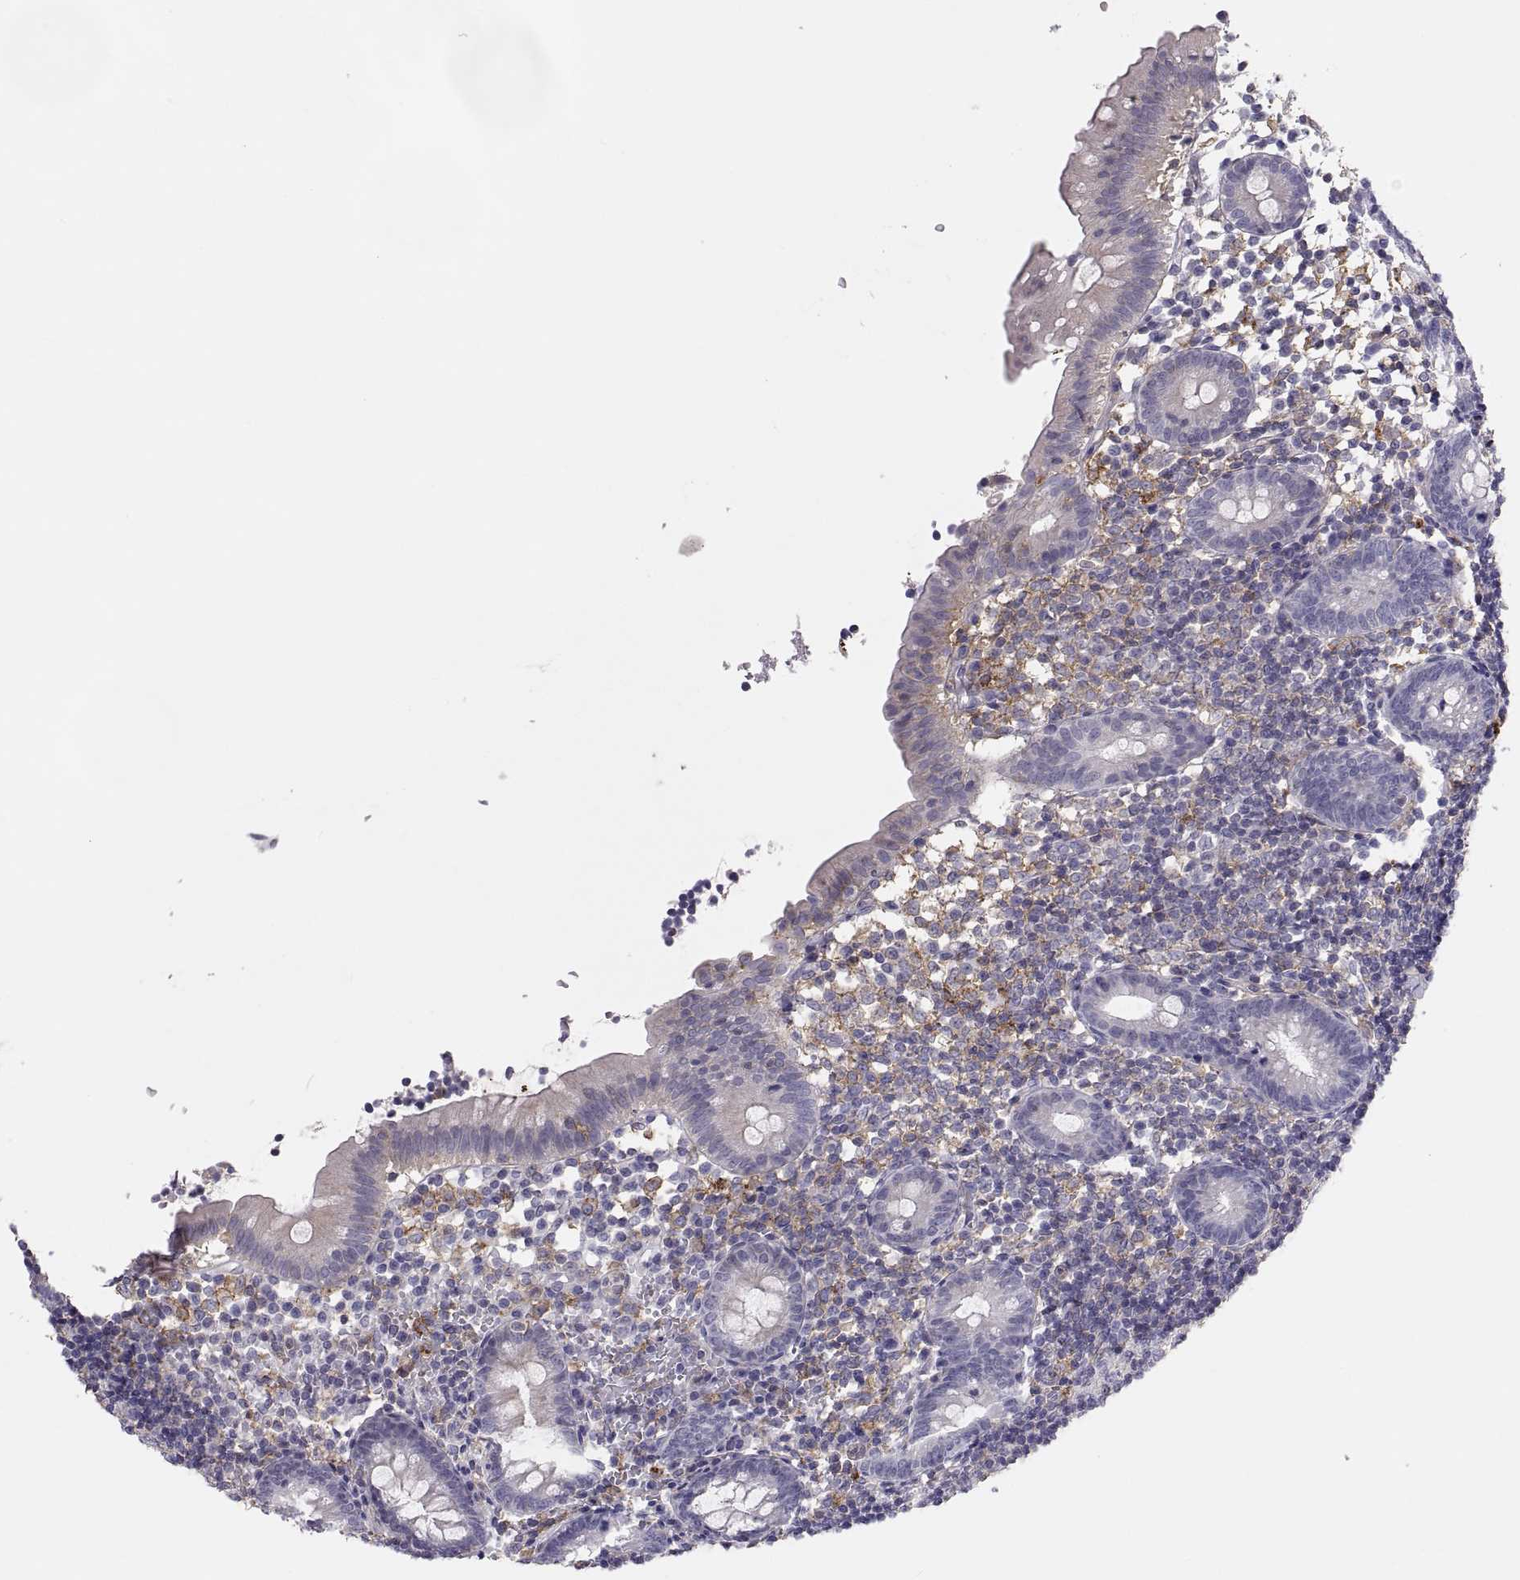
{"staining": {"intensity": "negative", "quantity": "none", "location": "none"}, "tissue": "appendix", "cell_type": "Glandular cells", "image_type": "normal", "snomed": [{"axis": "morphology", "description": "Normal tissue, NOS"}, {"axis": "topography", "description": "Appendix"}], "caption": "High power microscopy micrograph of an immunohistochemistry (IHC) photomicrograph of normal appendix, revealing no significant staining in glandular cells. (Stains: DAB (3,3'-diaminobenzidine) immunohistochemistry (IHC) with hematoxylin counter stain, Microscopy: brightfield microscopy at high magnification).", "gene": "RALB", "patient": {"sex": "female", "age": 40}}